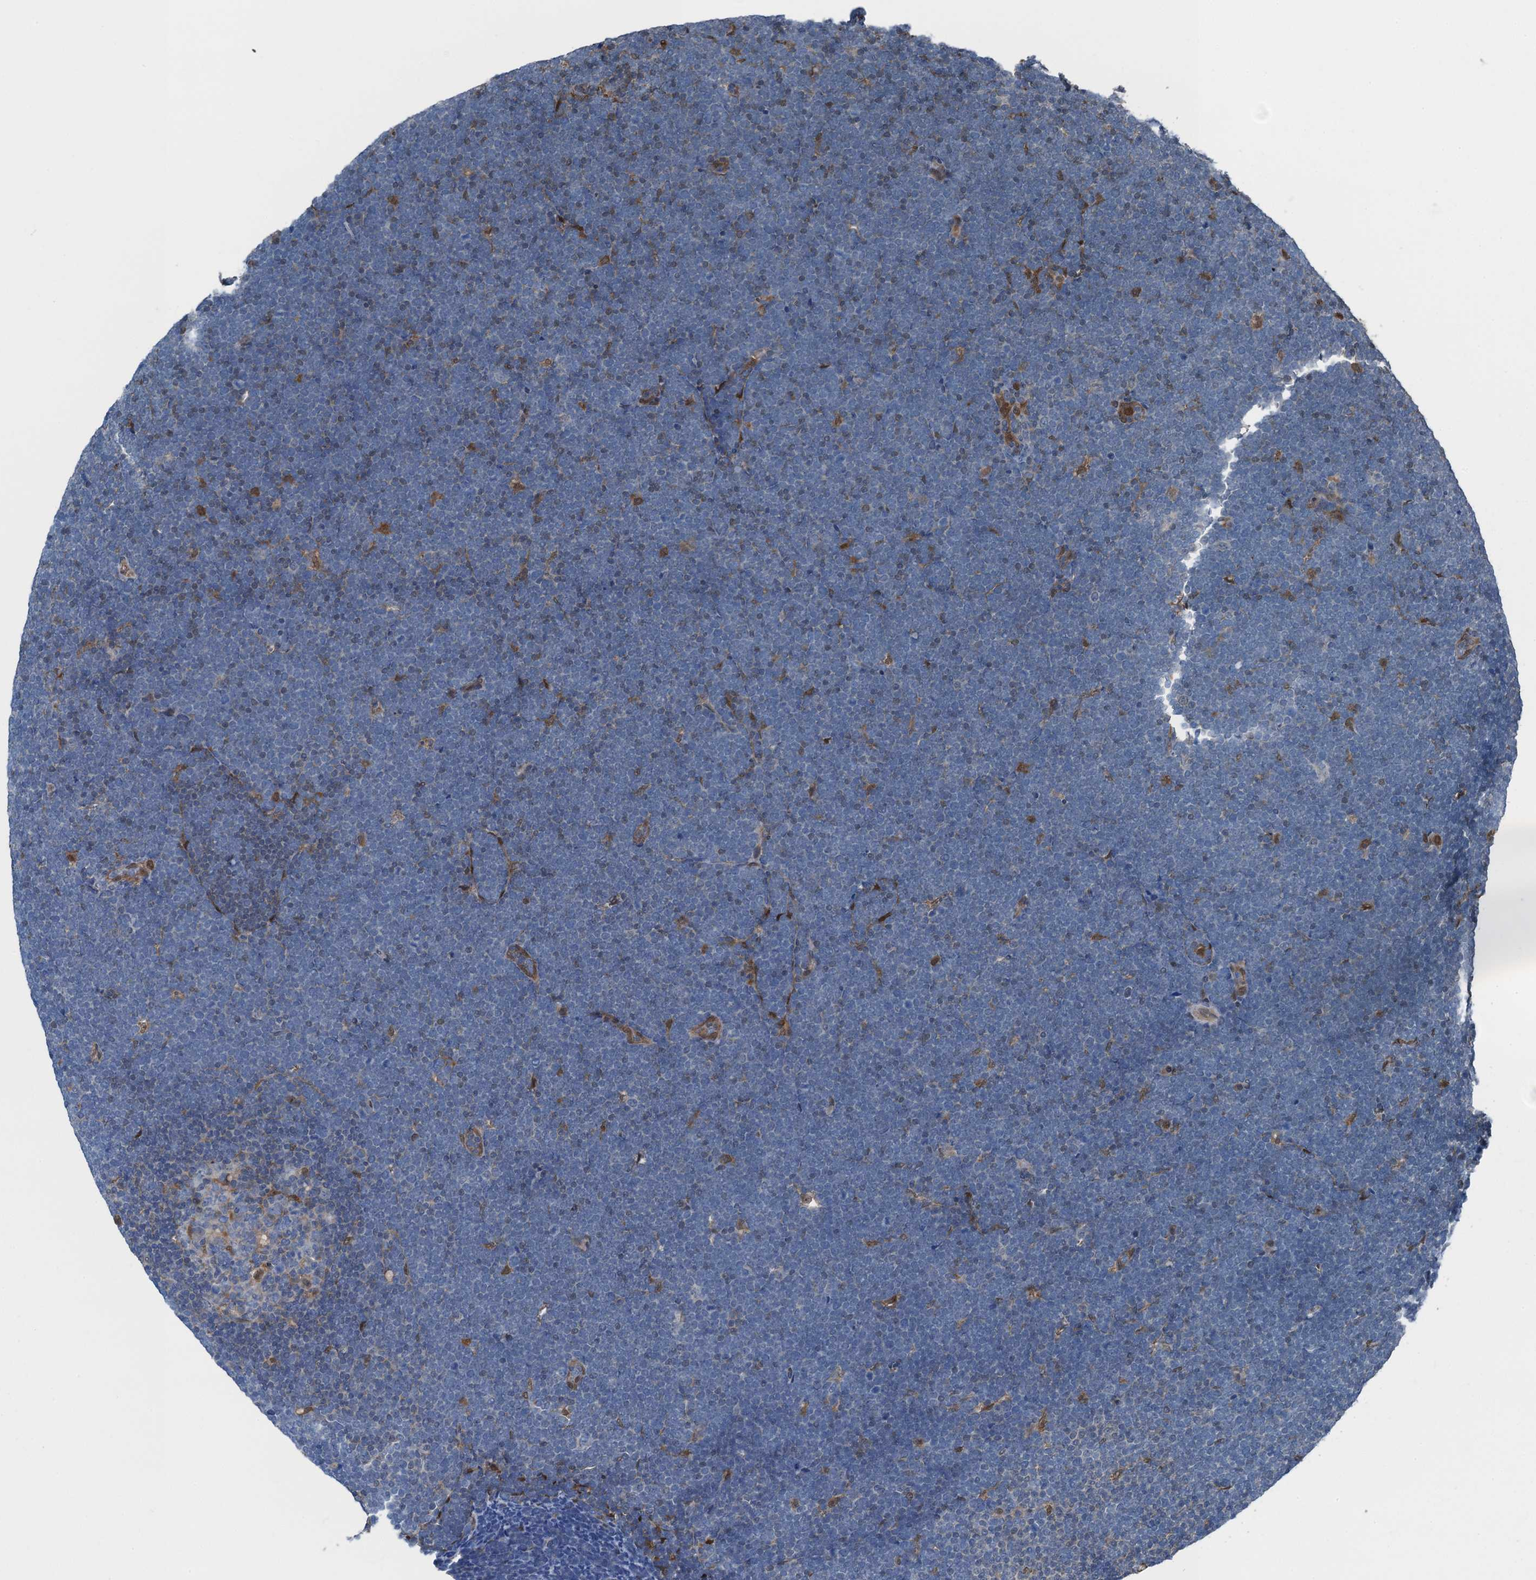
{"staining": {"intensity": "negative", "quantity": "none", "location": "none"}, "tissue": "lymphoma", "cell_type": "Tumor cells", "image_type": "cancer", "snomed": [{"axis": "morphology", "description": "Malignant lymphoma, non-Hodgkin's type, High grade"}, {"axis": "topography", "description": "Lymph node"}], "caption": "This image is of lymphoma stained with immunohistochemistry (IHC) to label a protein in brown with the nuclei are counter-stained blue. There is no expression in tumor cells.", "gene": "RNH1", "patient": {"sex": "male", "age": 13}}